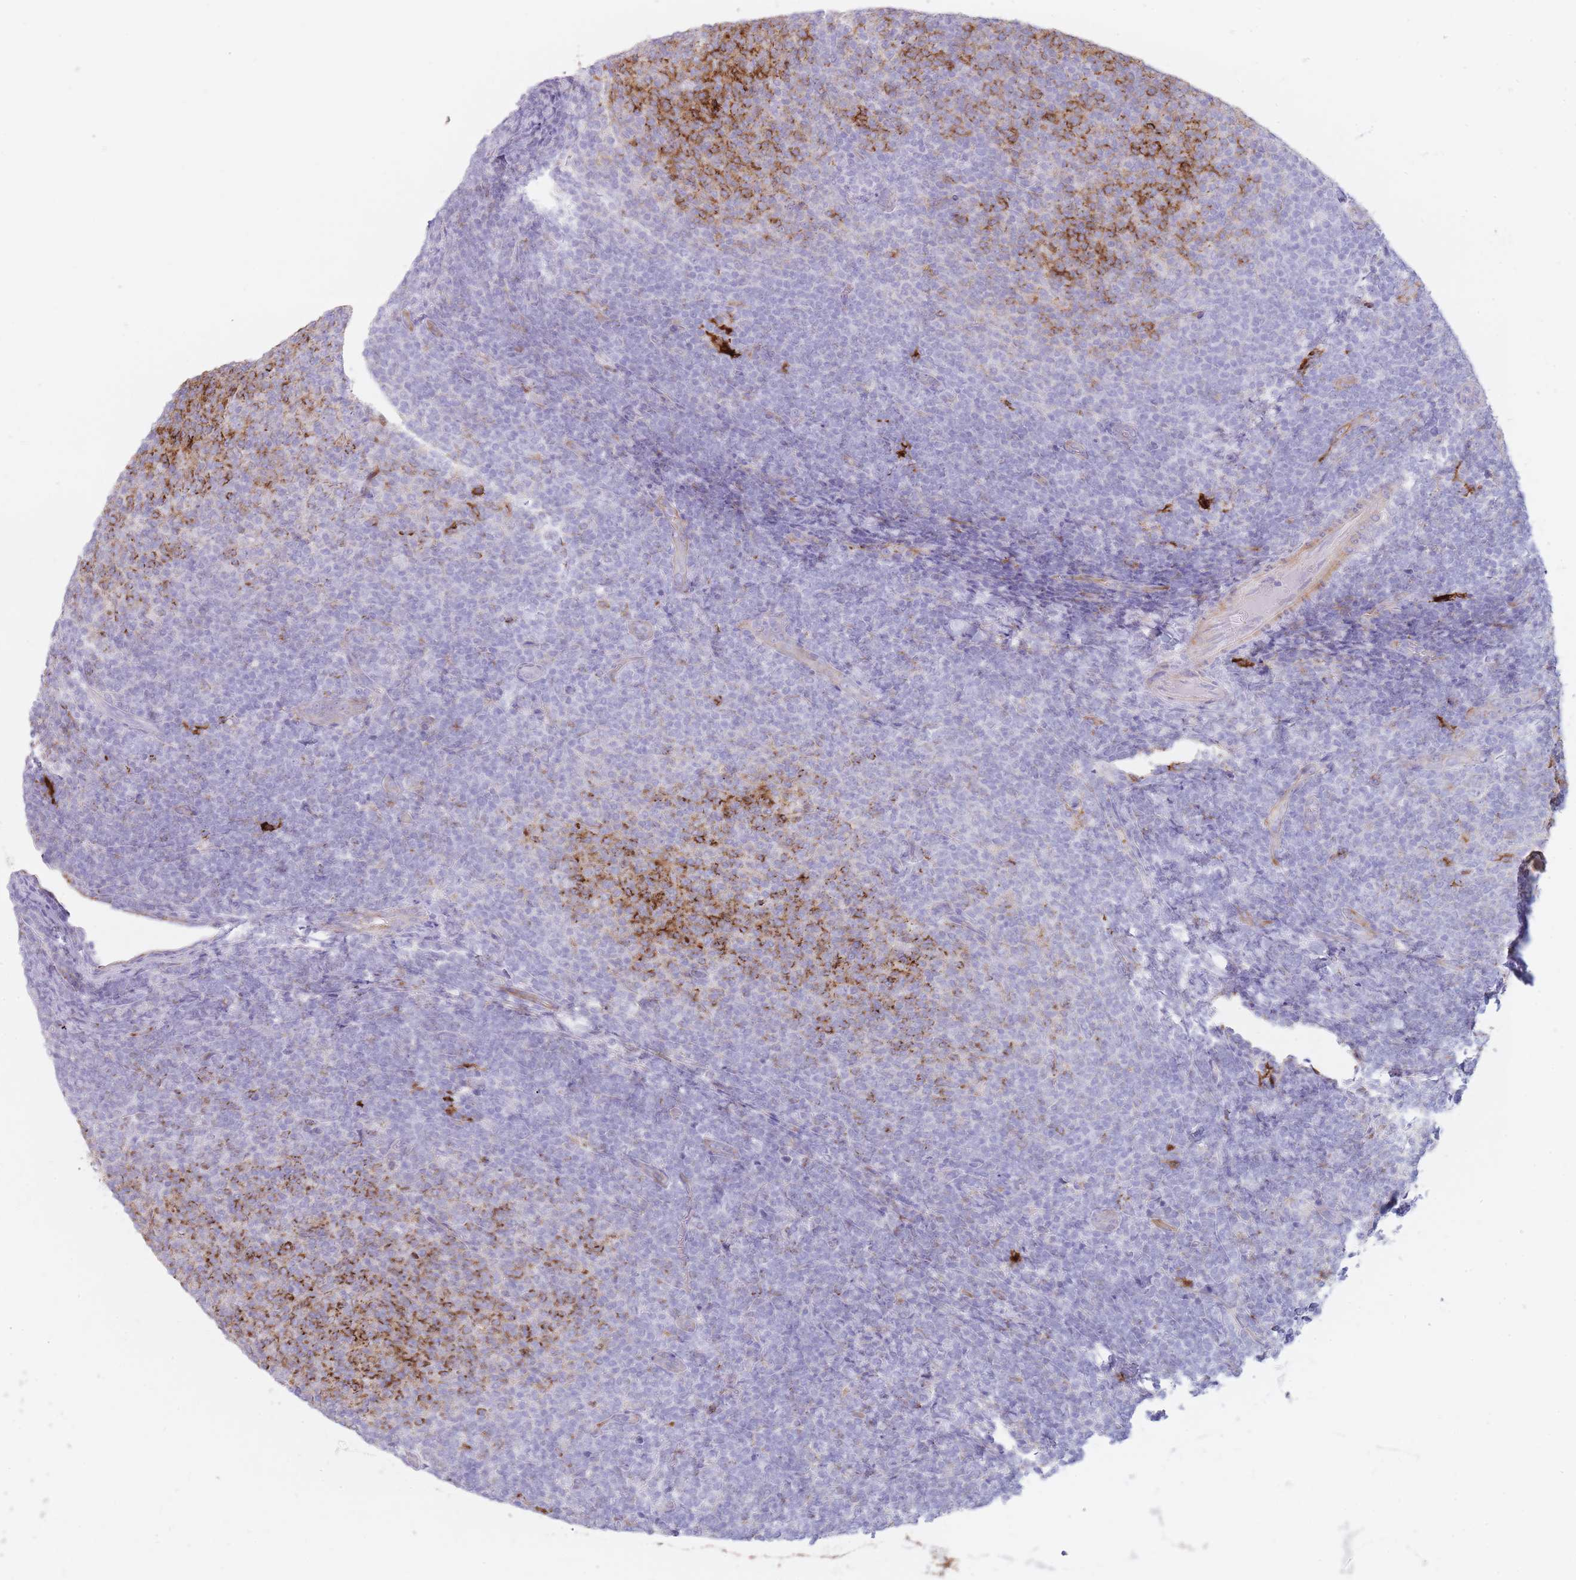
{"staining": {"intensity": "negative", "quantity": "none", "location": "none"}, "tissue": "lymphoma", "cell_type": "Tumor cells", "image_type": "cancer", "snomed": [{"axis": "morphology", "description": "Malignant lymphoma, non-Hodgkin's type, Low grade"}, {"axis": "topography", "description": "Lymph node"}], "caption": "Tumor cells are negative for brown protein staining in lymphoma.", "gene": "UTP14A", "patient": {"sex": "male", "age": 66}}